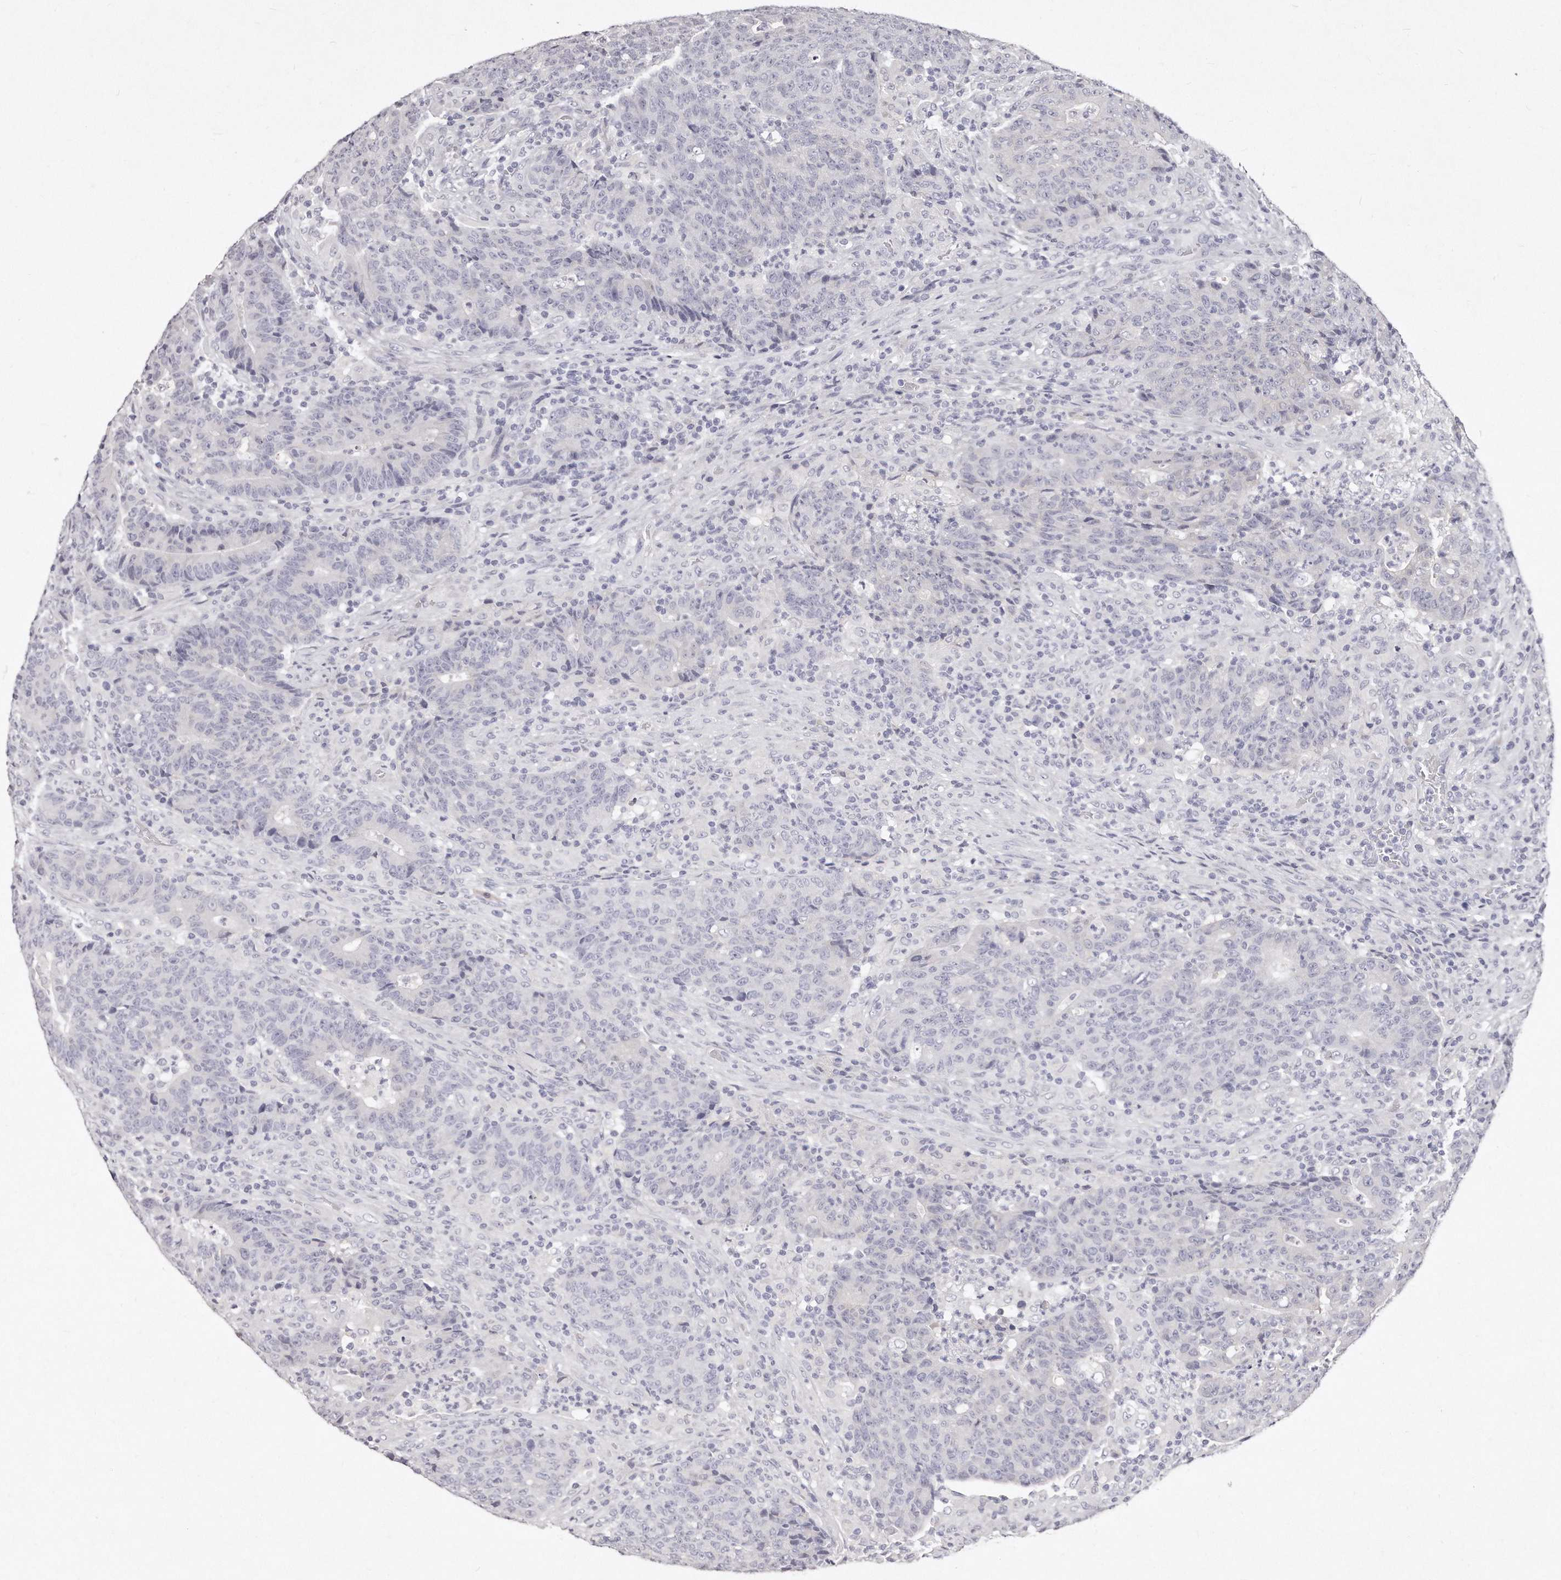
{"staining": {"intensity": "negative", "quantity": "none", "location": "none"}, "tissue": "colorectal cancer", "cell_type": "Tumor cells", "image_type": "cancer", "snomed": [{"axis": "morphology", "description": "Adenocarcinoma, NOS"}, {"axis": "topography", "description": "Colon"}], "caption": "High magnification brightfield microscopy of adenocarcinoma (colorectal) stained with DAB (3,3'-diaminobenzidine) (brown) and counterstained with hematoxylin (blue): tumor cells show no significant staining. Brightfield microscopy of immunohistochemistry (IHC) stained with DAB (3,3'-diaminobenzidine) (brown) and hematoxylin (blue), captured at high magnification.", "gene": "GDA", "patient": {"sex": "female", "age": 75}}